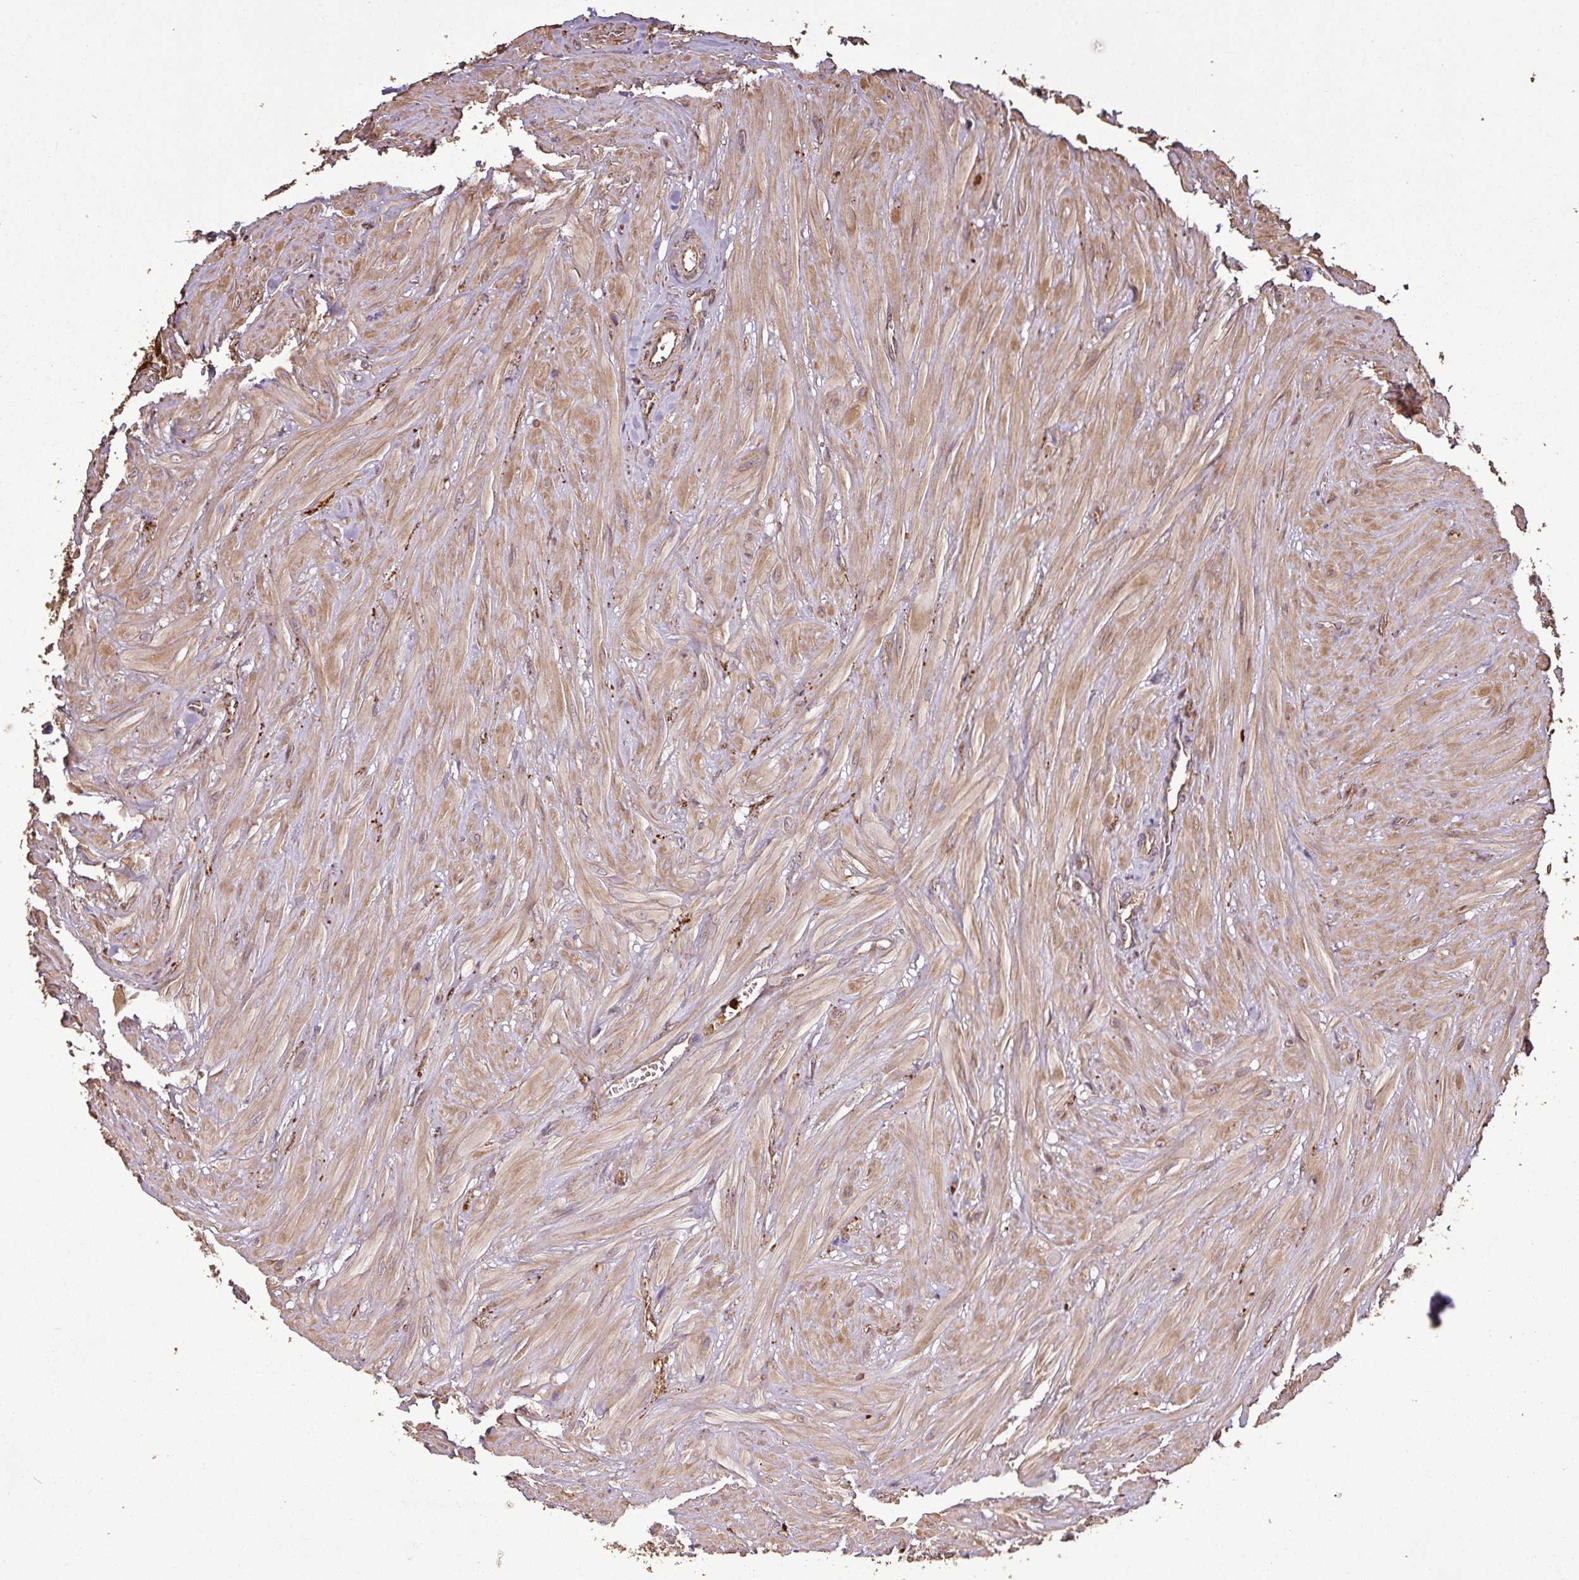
{"staining": {"intensity": "moderate", "quantity": ">75%", "location": "cytoplasmic/membranous"}, "tissue": "seminal vesicle", "cell_type": "Glandular cells", "image_type": "normal", "snomed": [{"axis": "morphology", "description": "Normal tissue, NOS"}, {"axis": "topography", "description": "Seminal veicle"}], "caption": "This photomicrograph demonstrates IHC staining of normal human seminal vesicle, with medium moderate cytoplasmic/membranous staining in about >75% of glandular cells.", "gene": "PLEKHM1", "patient": {"sex": "male", "age": 67}}